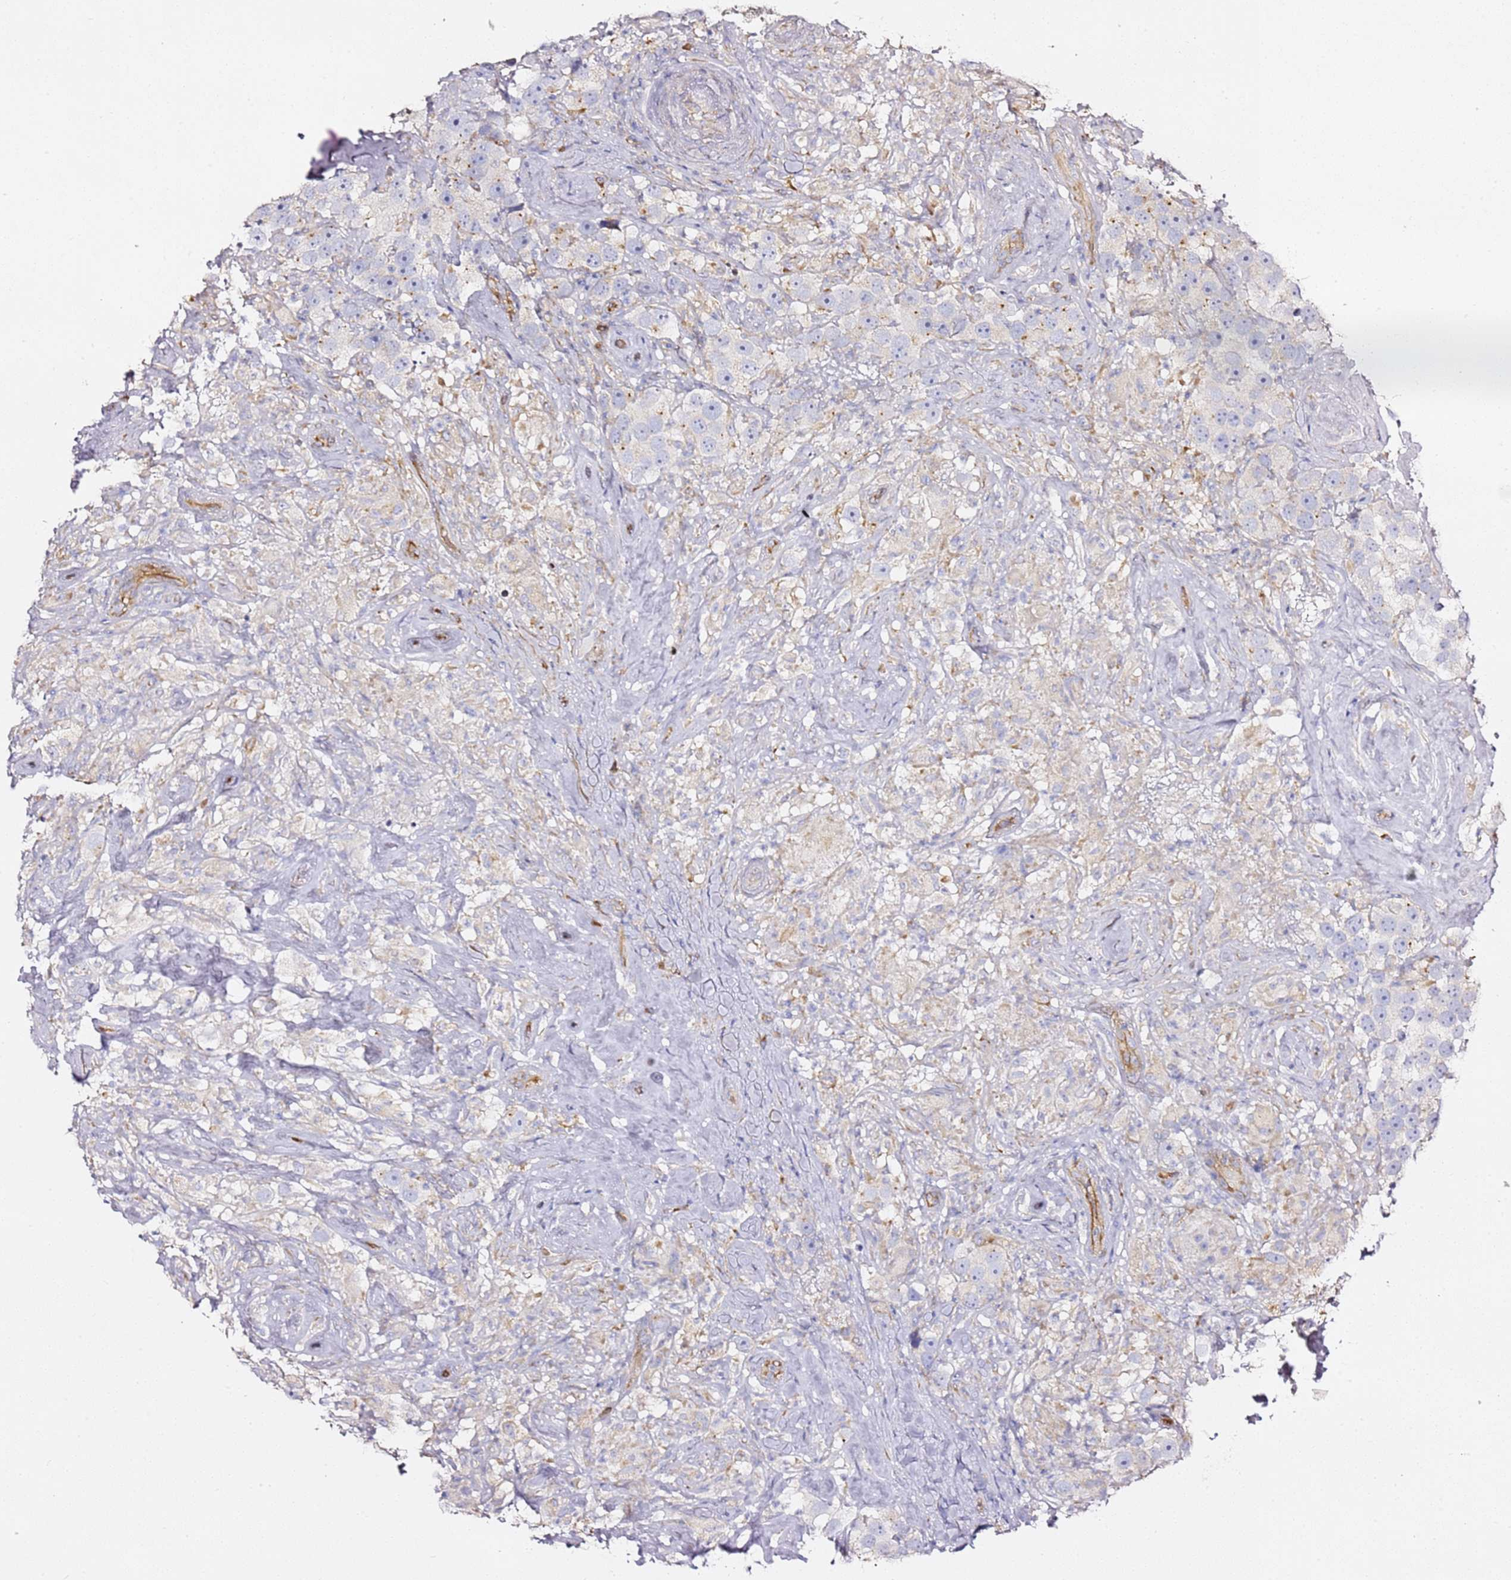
{"staining": {"intensity": "negative", "quantity": "none", "location": "none"}, "tissue": "testis cancer", "cell_type": "Tumor cells", "image_type": "cancer", "snomed": [{"axis": "morphology", "description": "Seminoma, NOS"}, {"axis": "topography", "description": "Testis"}], "caption": "An IHC image of seminoma (testis) is shown. There is no staining in tumor cells of seminoma (testis). (DAB (3,3'-diaminobenzidine) IHC, high magnification).", "gene": "KIF7", "patient": {"sex": "male", "age": 49}}